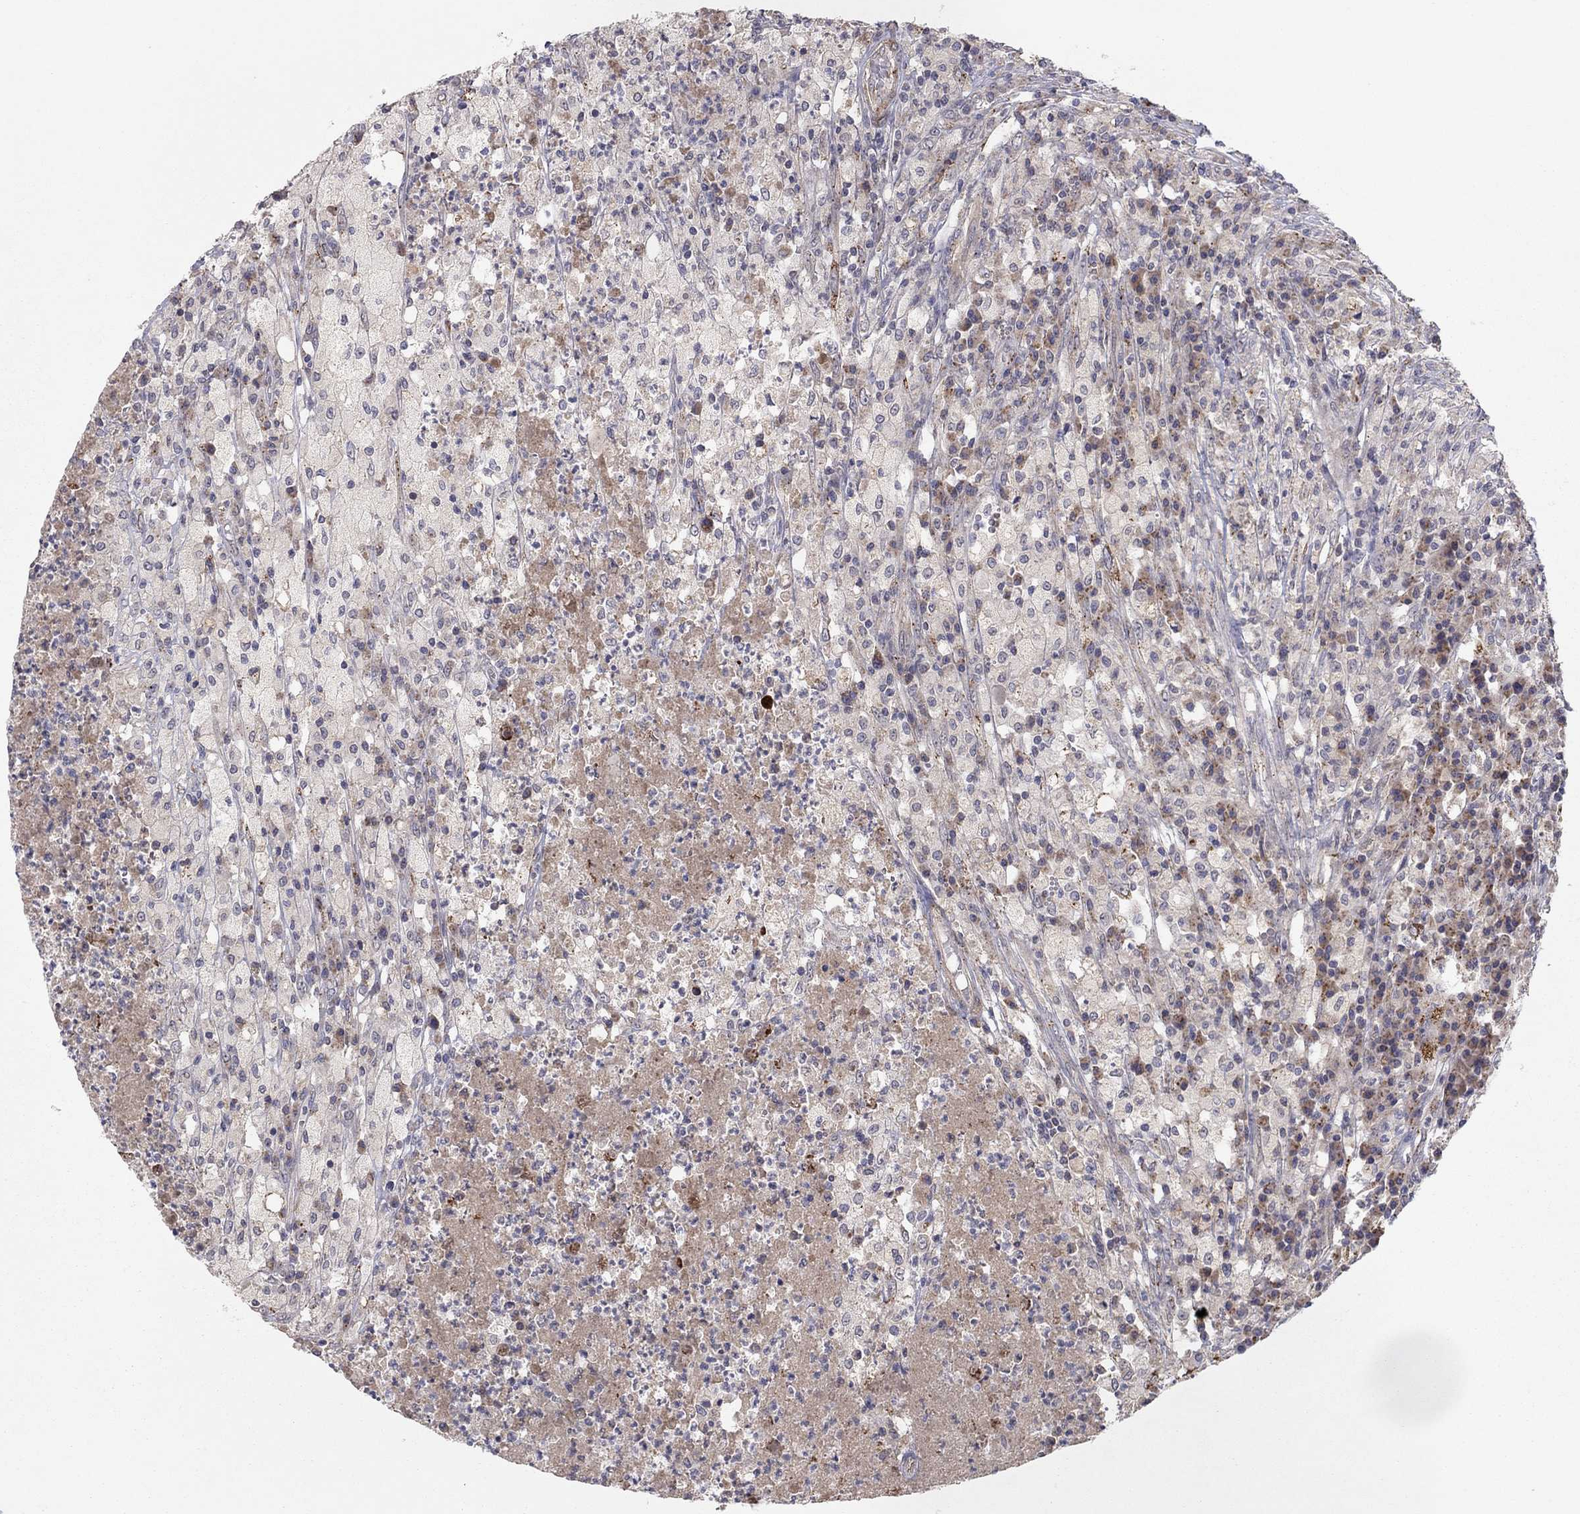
{"staining": {"intensity": "moderate", "quantity": "<25%", "location": "cytoplasmic/membranous"}, "tissue": "testis cancer", "cell_type": "Tumor cells", "image_type": "cancer", "snomed": [{"axis": "morphology", "description": "Necrosis, NOS"}, {"axis": "morphology", "description": "Carcinoma, Embryonal, NOS"}, {"axis": "topography", "description": "Testis"}], "caption": "High-magnification brightfield microscopy of testis cancer (embryonal carcinoma) stained with DAB (brown) and counterstained with hematoxylin (blue). tumor cells exhibit moderate cytoplasmic/membranous staining is appreciated in about<25% of cells. The staining was performed using DAB to visualize the protein expression in brown, while the nuclei were stained in blue with hematoxylin (Magnification: 20x).", "gene": "CRACDL", "patient": {"sex": "male", "age": 19}}